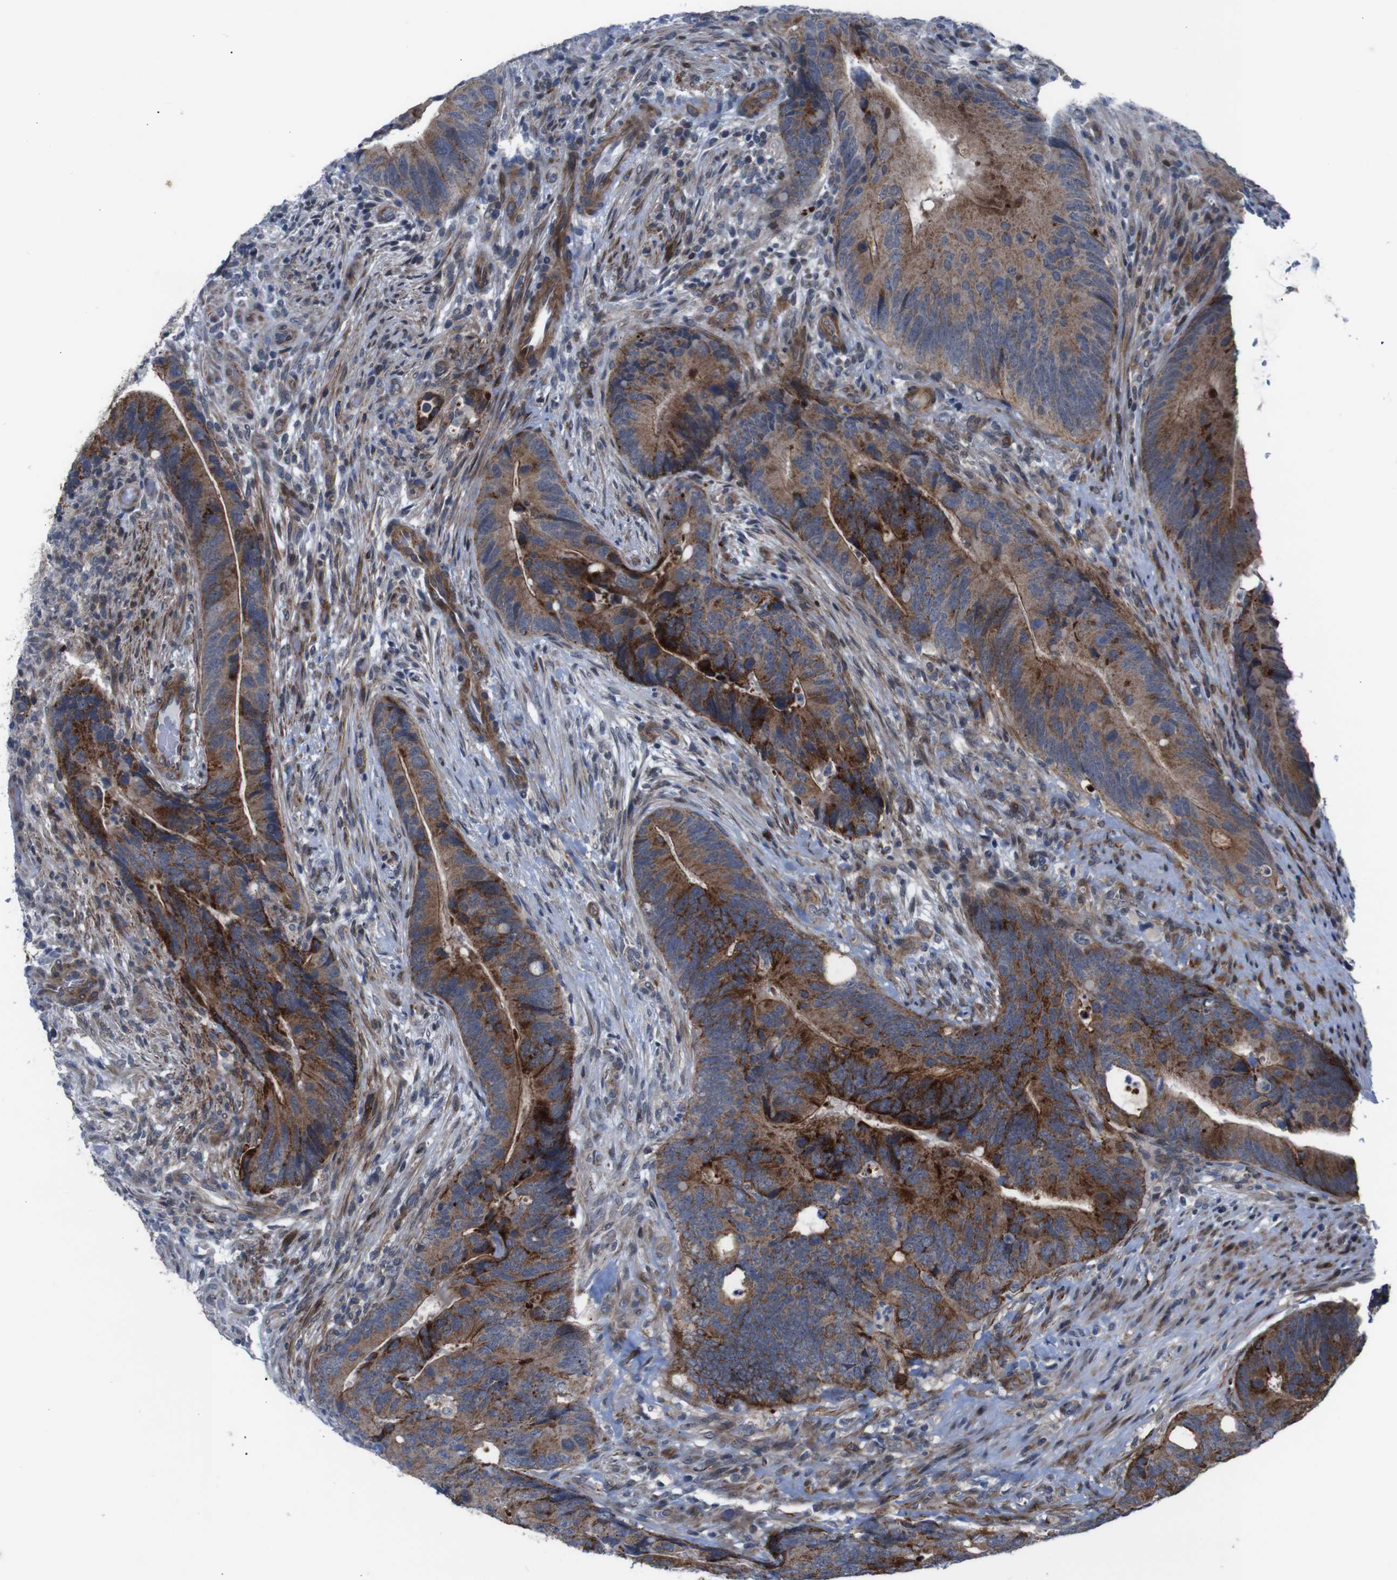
{"staining": {"intensity": "strong", "quantity": "25%-75%", "location": "cytoplasmic/membranous"}, "tissue": "colorectal cancer", "cell_type": "Tumor cells", "image_type": "cancer", "snomed": [{"axis": "morphology", "description": "Normal tissue, NOS"}, {"axis": "morphology", "description": "Adenocarcinoma, NOS"}, {"axis": "topography", "description": "Colon"}], "caption": "Human colorectal adenocarcinoma stained for a protein (brown) displays strong cytoplasmic/membranous positive staining in about 25%-75% of tumor cells.", "gene": "ATP7B", "patient": {"sex": "male", "age": 56}}